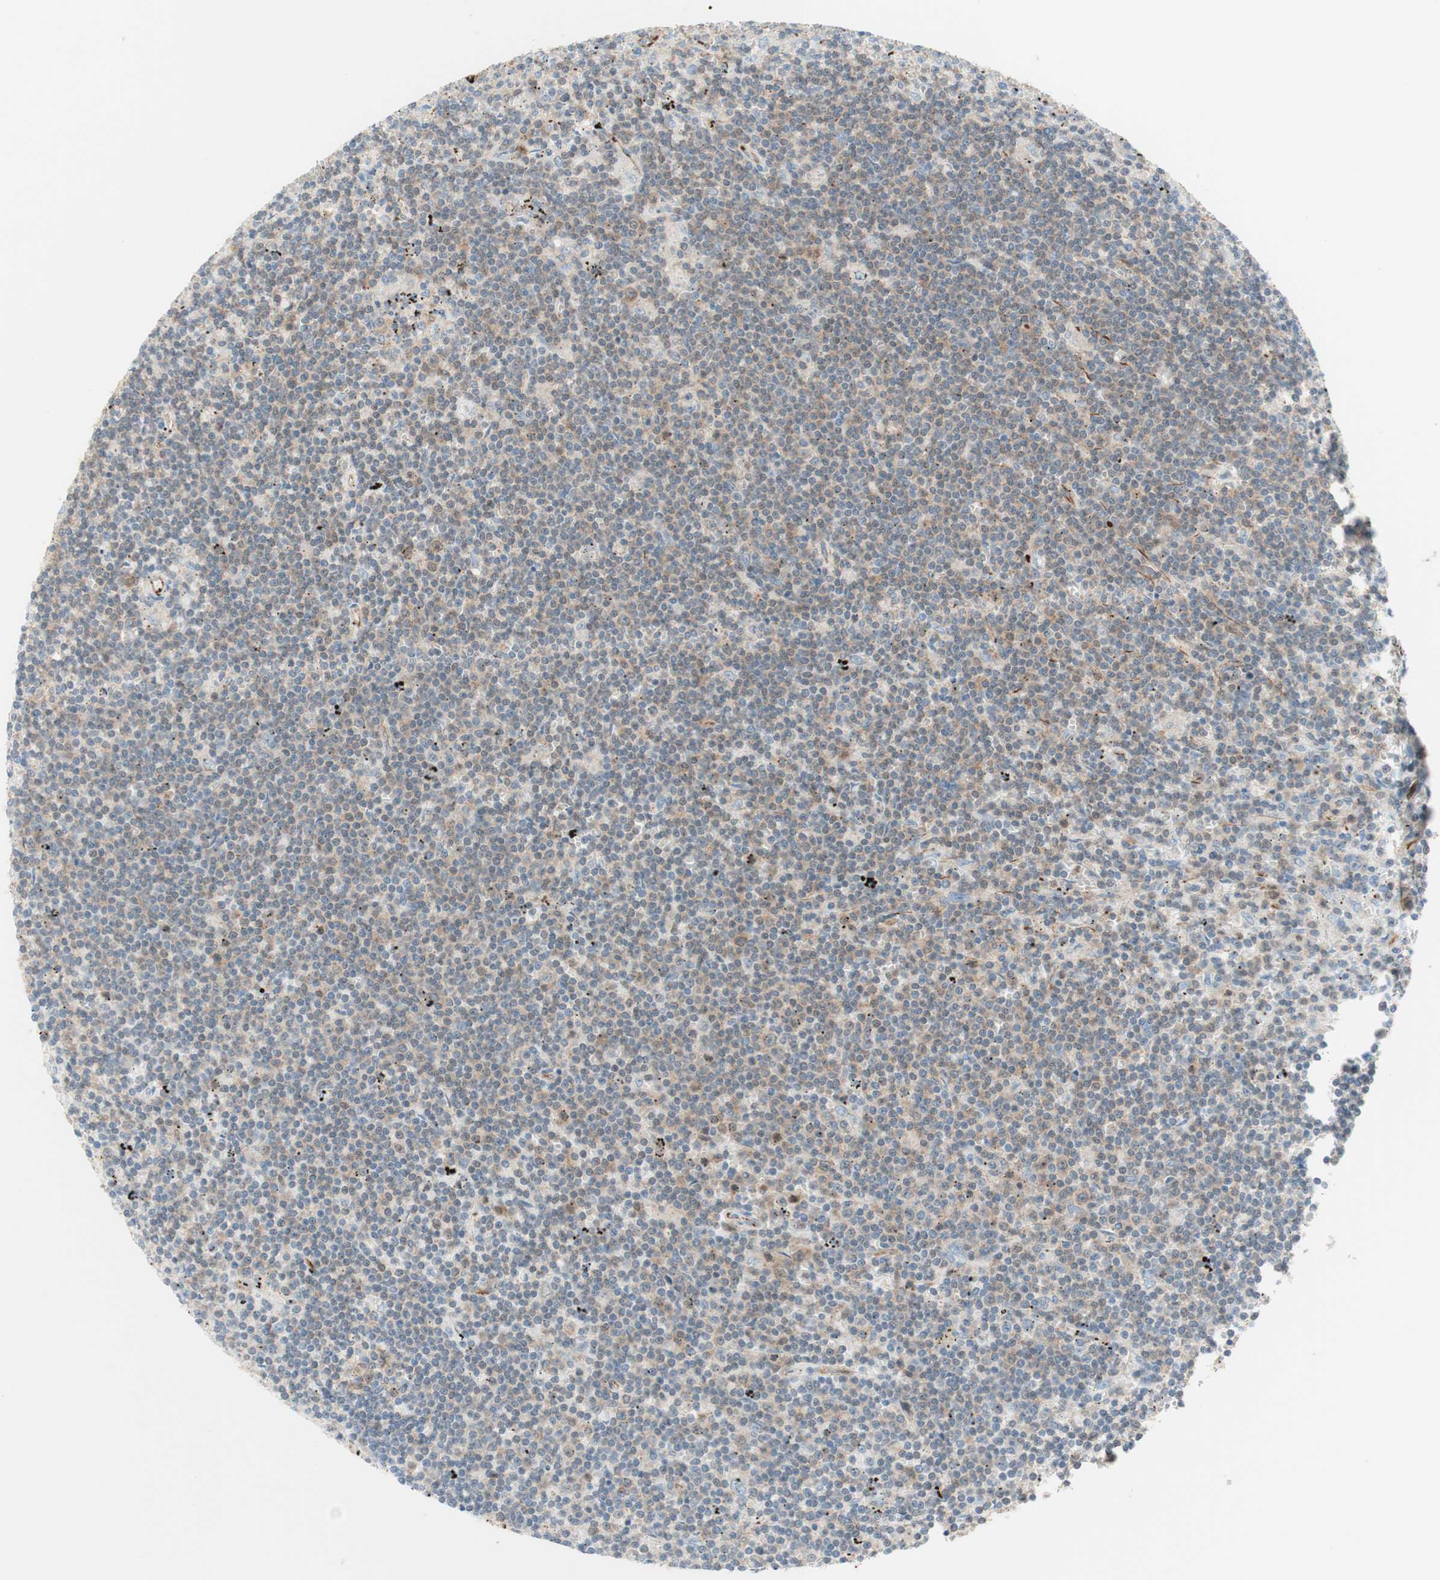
{"staining": {"intensity": "weak", "quantity": "25%-75%", "location": "cytoplasmic/membranous"}, "tissue": "lymphoma", "cell_type": "Tumor cells", "image_type": "cancer", "snomed": [{"axis": "morphology", "description": "Malignant lymphoma, non-Hodgkin's type, Low grade"}, {"axis": "topography", "description": "Spleen"}], "caption": "Lymphoma was stained to show a protein in brown. There is low levels of weak cytoplasmic/membranous positivity in about 25%-75% of tumor cells.", "gene": "POU2AF1", "patient": {"sex": "male", "age": 76}}